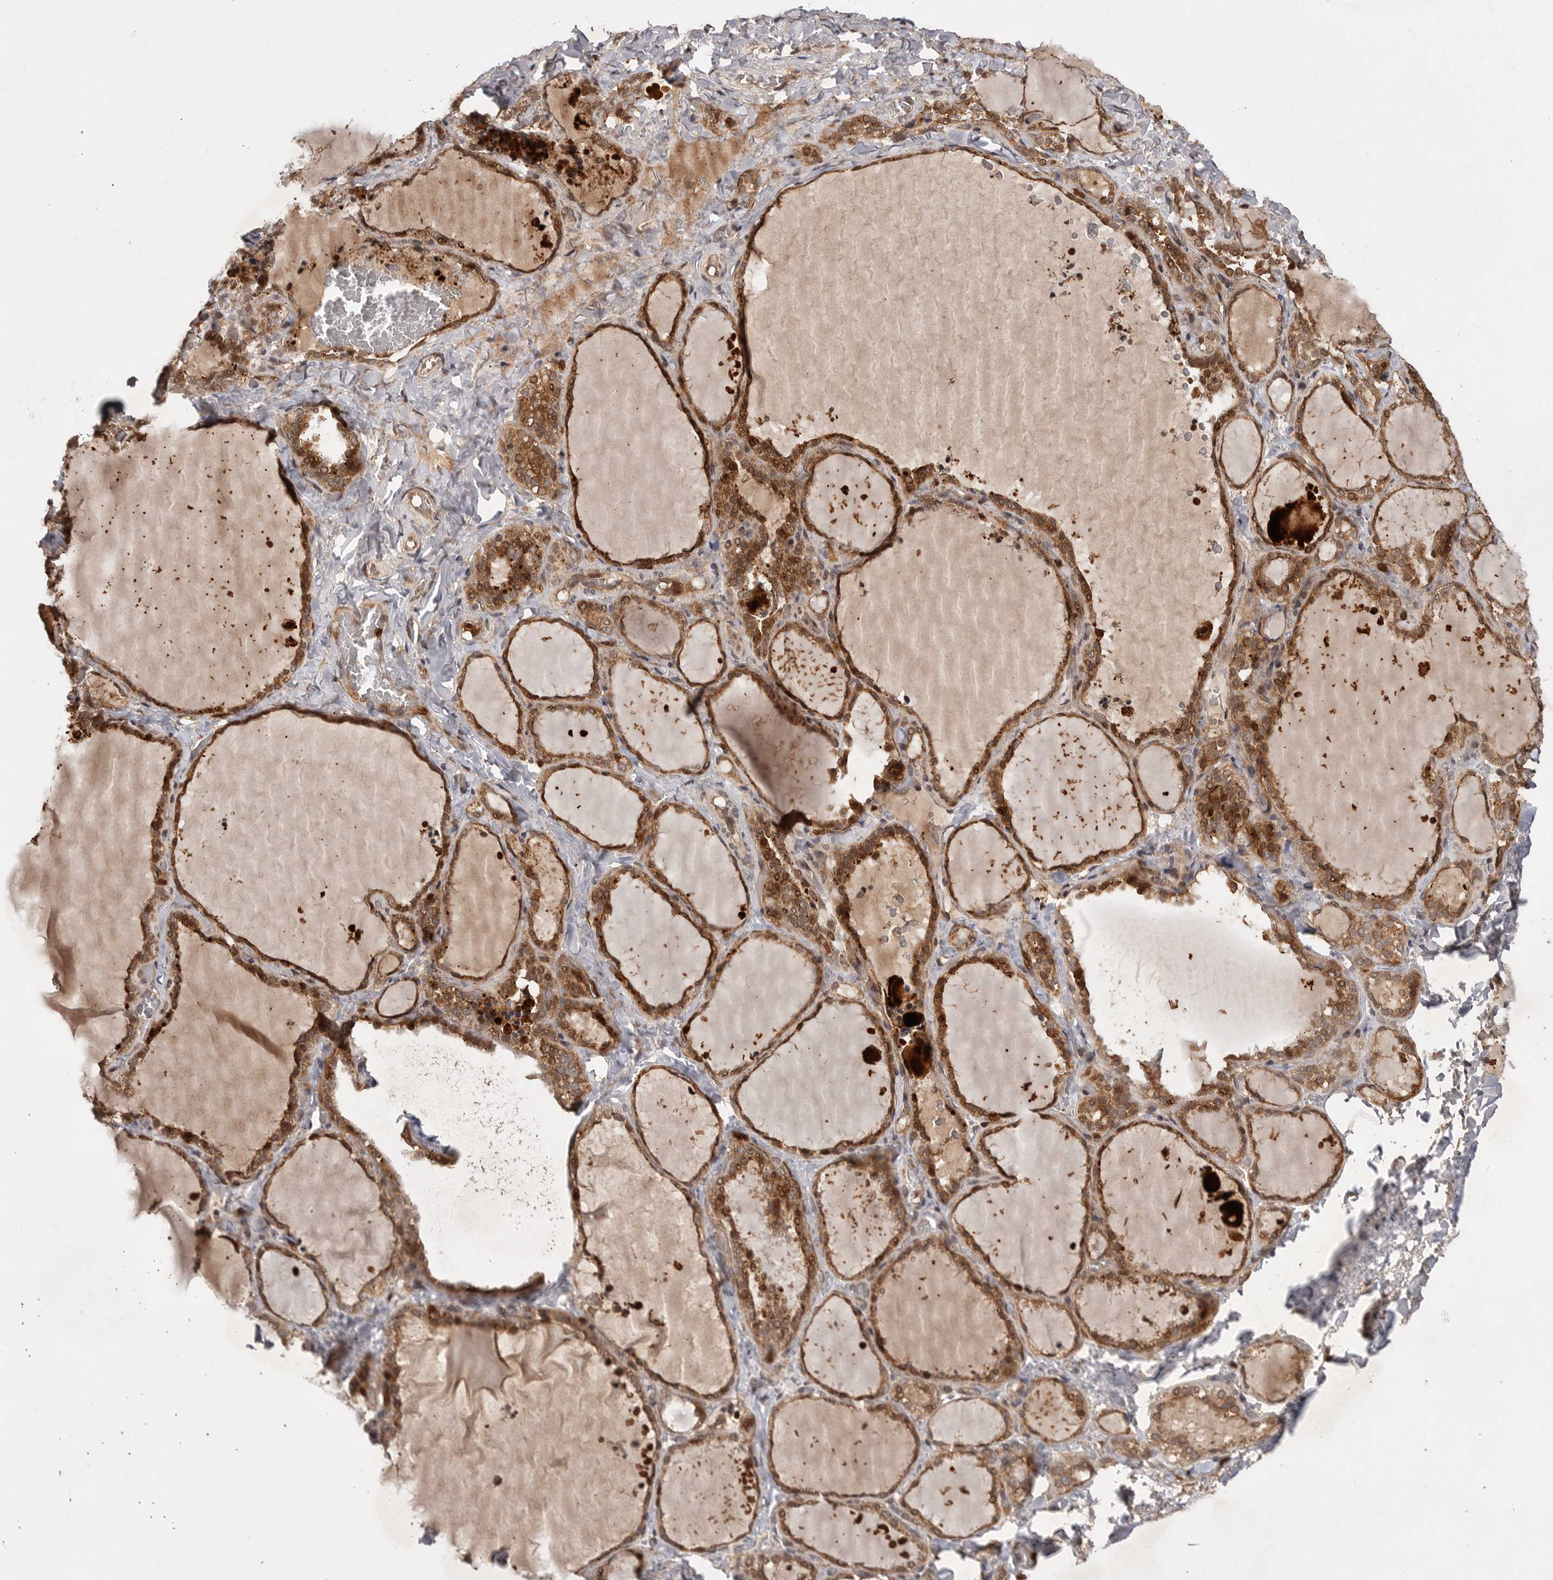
{"staining": {"intensity": "moderate", "quantity": ">75%", "location": "cytoplasmic/membranous"}, "tissue": "thyroid gland", "cell_type": "Glandular cells", "image_type": "normal", "snomed": [{"axis": "morphology", "description": "Normal tissue, NOS"}, {"axis": "topography", "description": "Thyroid gland"}], "caption": "Approximately >75% of glandular cells in unremarkable thyroid gland display moderate cytoplasmic/membranous protein staining as visualized by brown immunohistochemical staining.", "gene": "VN1R4", "patient": {"sex": "female", "age": 22}}